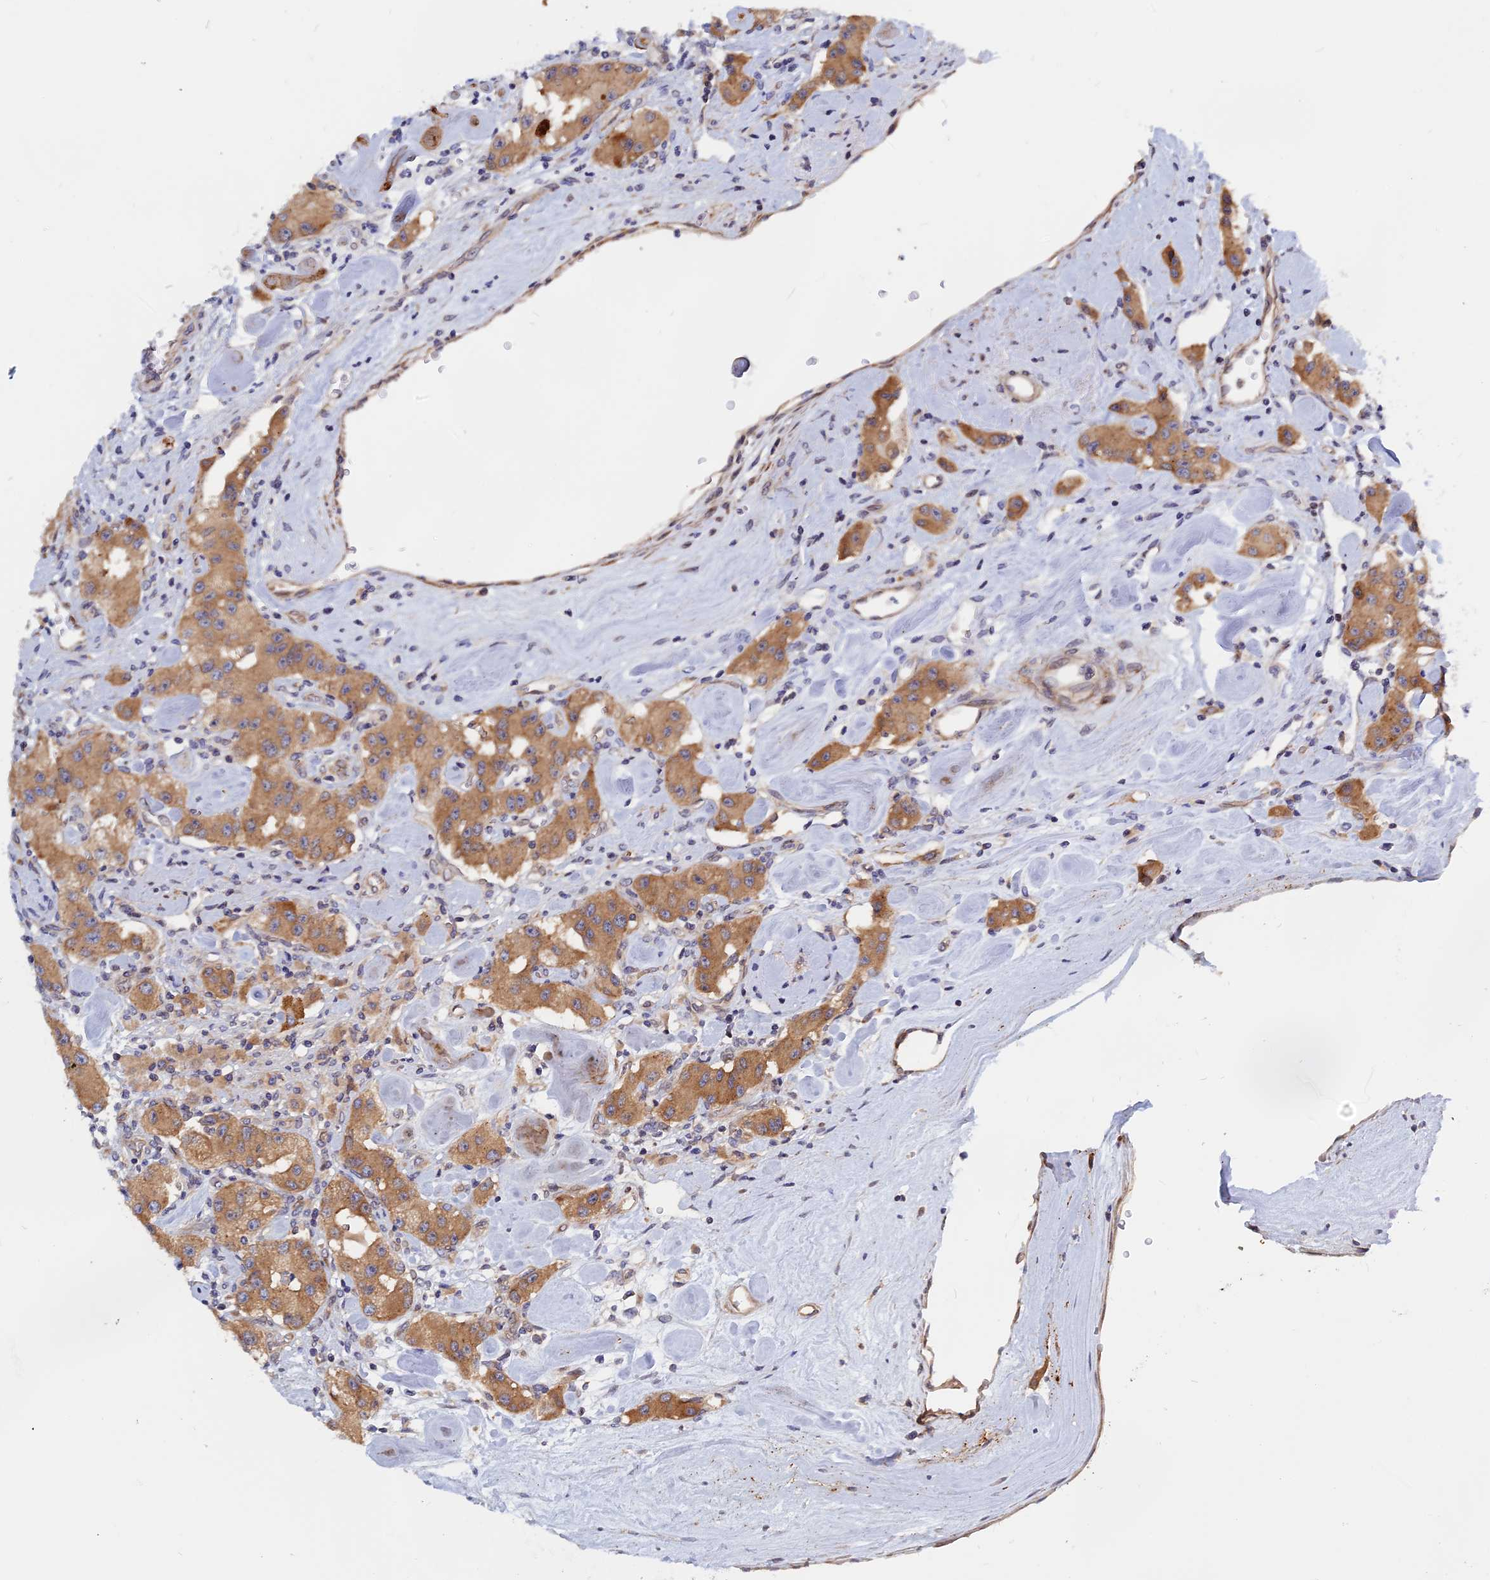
{"staining": {"intensity": "moderate", "quantity": ">75%", "location": "cytoplasmic/membranous"}, "tissue": "carcinoid", "cell_type": "Tumor cells", "image_type": "cancer", "snomed": [{"axis": "morphology", "description": "Carcinoid, malignant, NOS"}, {"axis": "topography", "description": "Pancreas"}], "caption": "DAB immunohistochemical staining of human malignant carcinoid displays moderate cytoplasmic/membranous protein expression in about >75% of tumor cells.", "gene": "NAA10", "patient": {"sex": "male", "age": 41}}